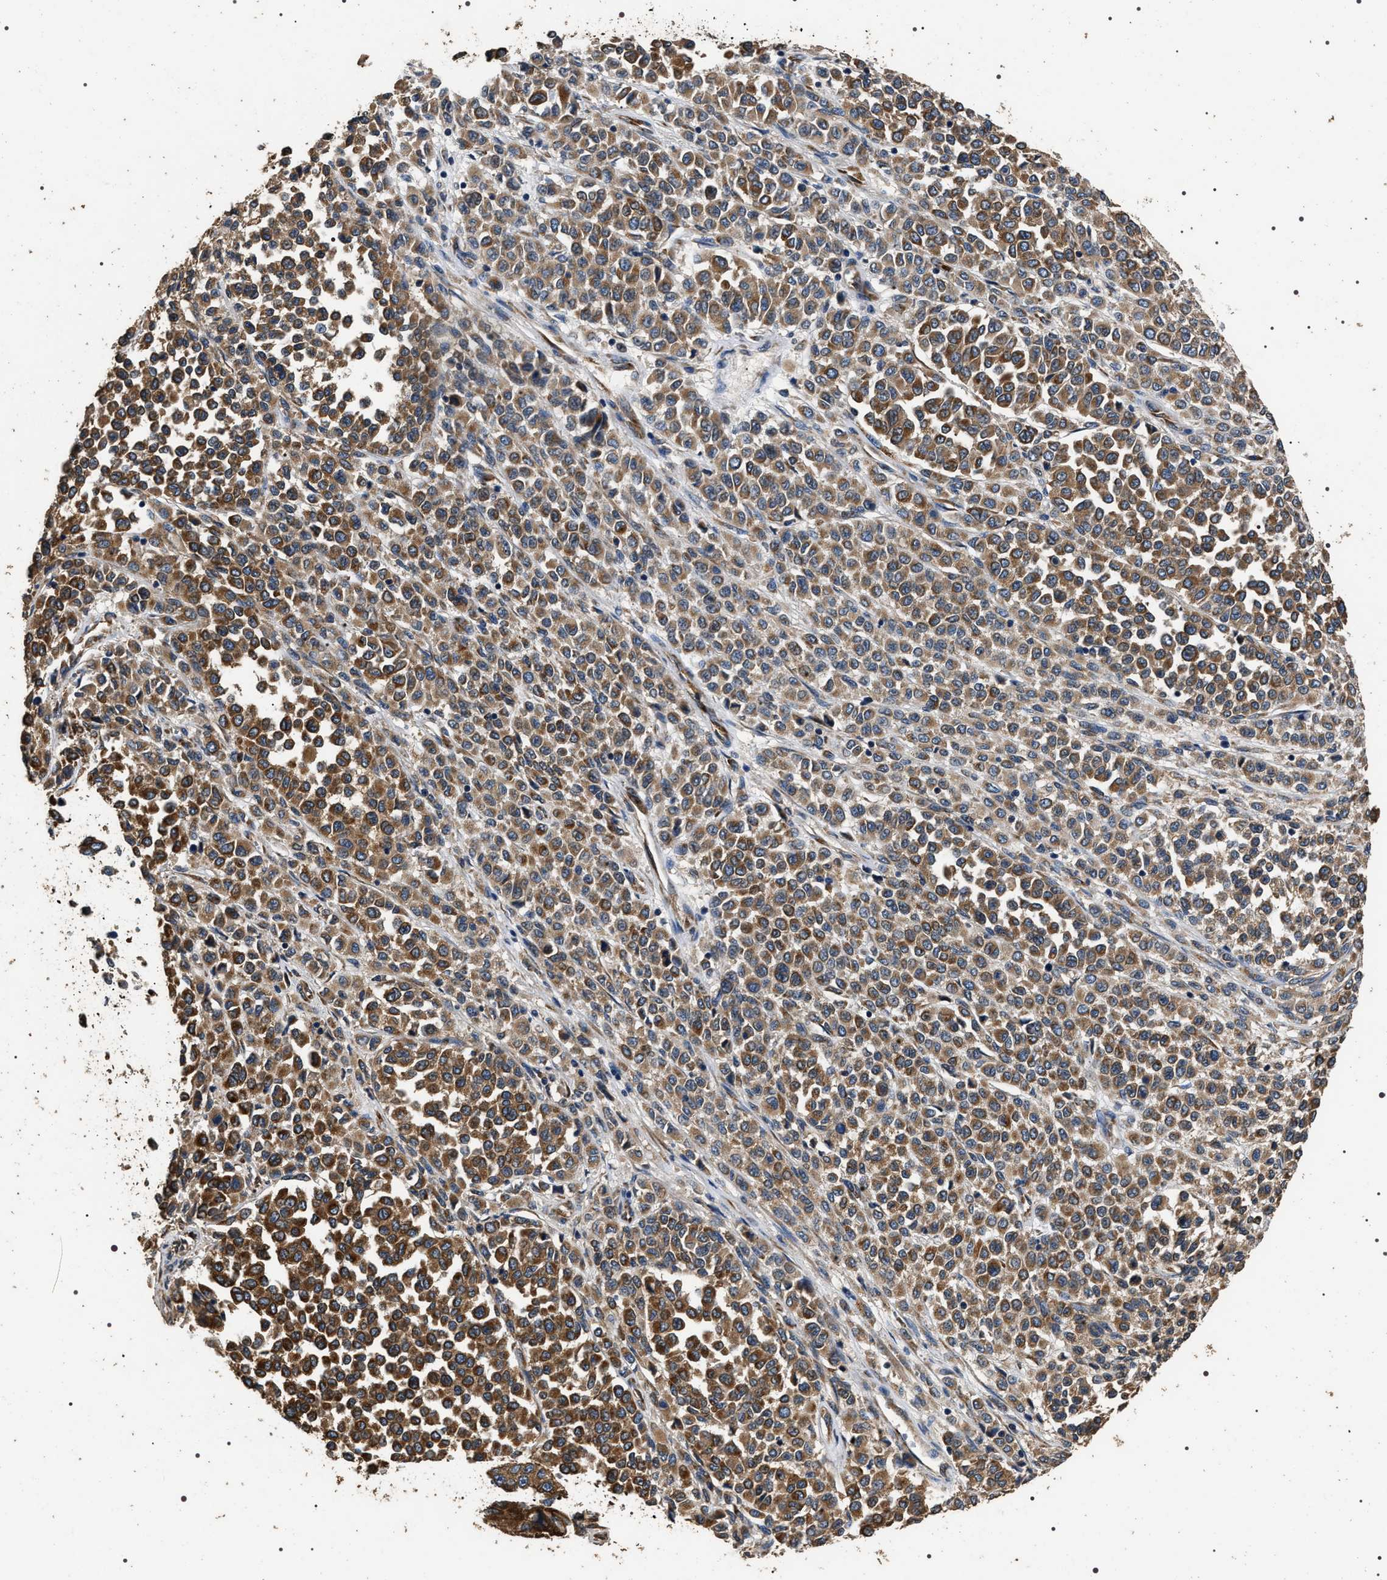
{"staining": {"intensity": "moderate", "quantity": ">75%", "location": "cytoplasmic/membranous"}, "tissue": "melanoma", "cell_type": "Tumor cells", "image_type": "cancer", "snomed": [{"axis": "morphology", "description": "Malignant melanoma, Metastatic site"}, {"axis": "topography", "description": "Pancreas"}], "caption": "Immunohistochemistry of human malignant melanoma (metastatic site) demonstrates medium levels of moderate cytoplasmic/membranous staining in approximately >75% of tumor cells.", "gene": "KTN1", "patient": {"sex": "female", "age": 30}}